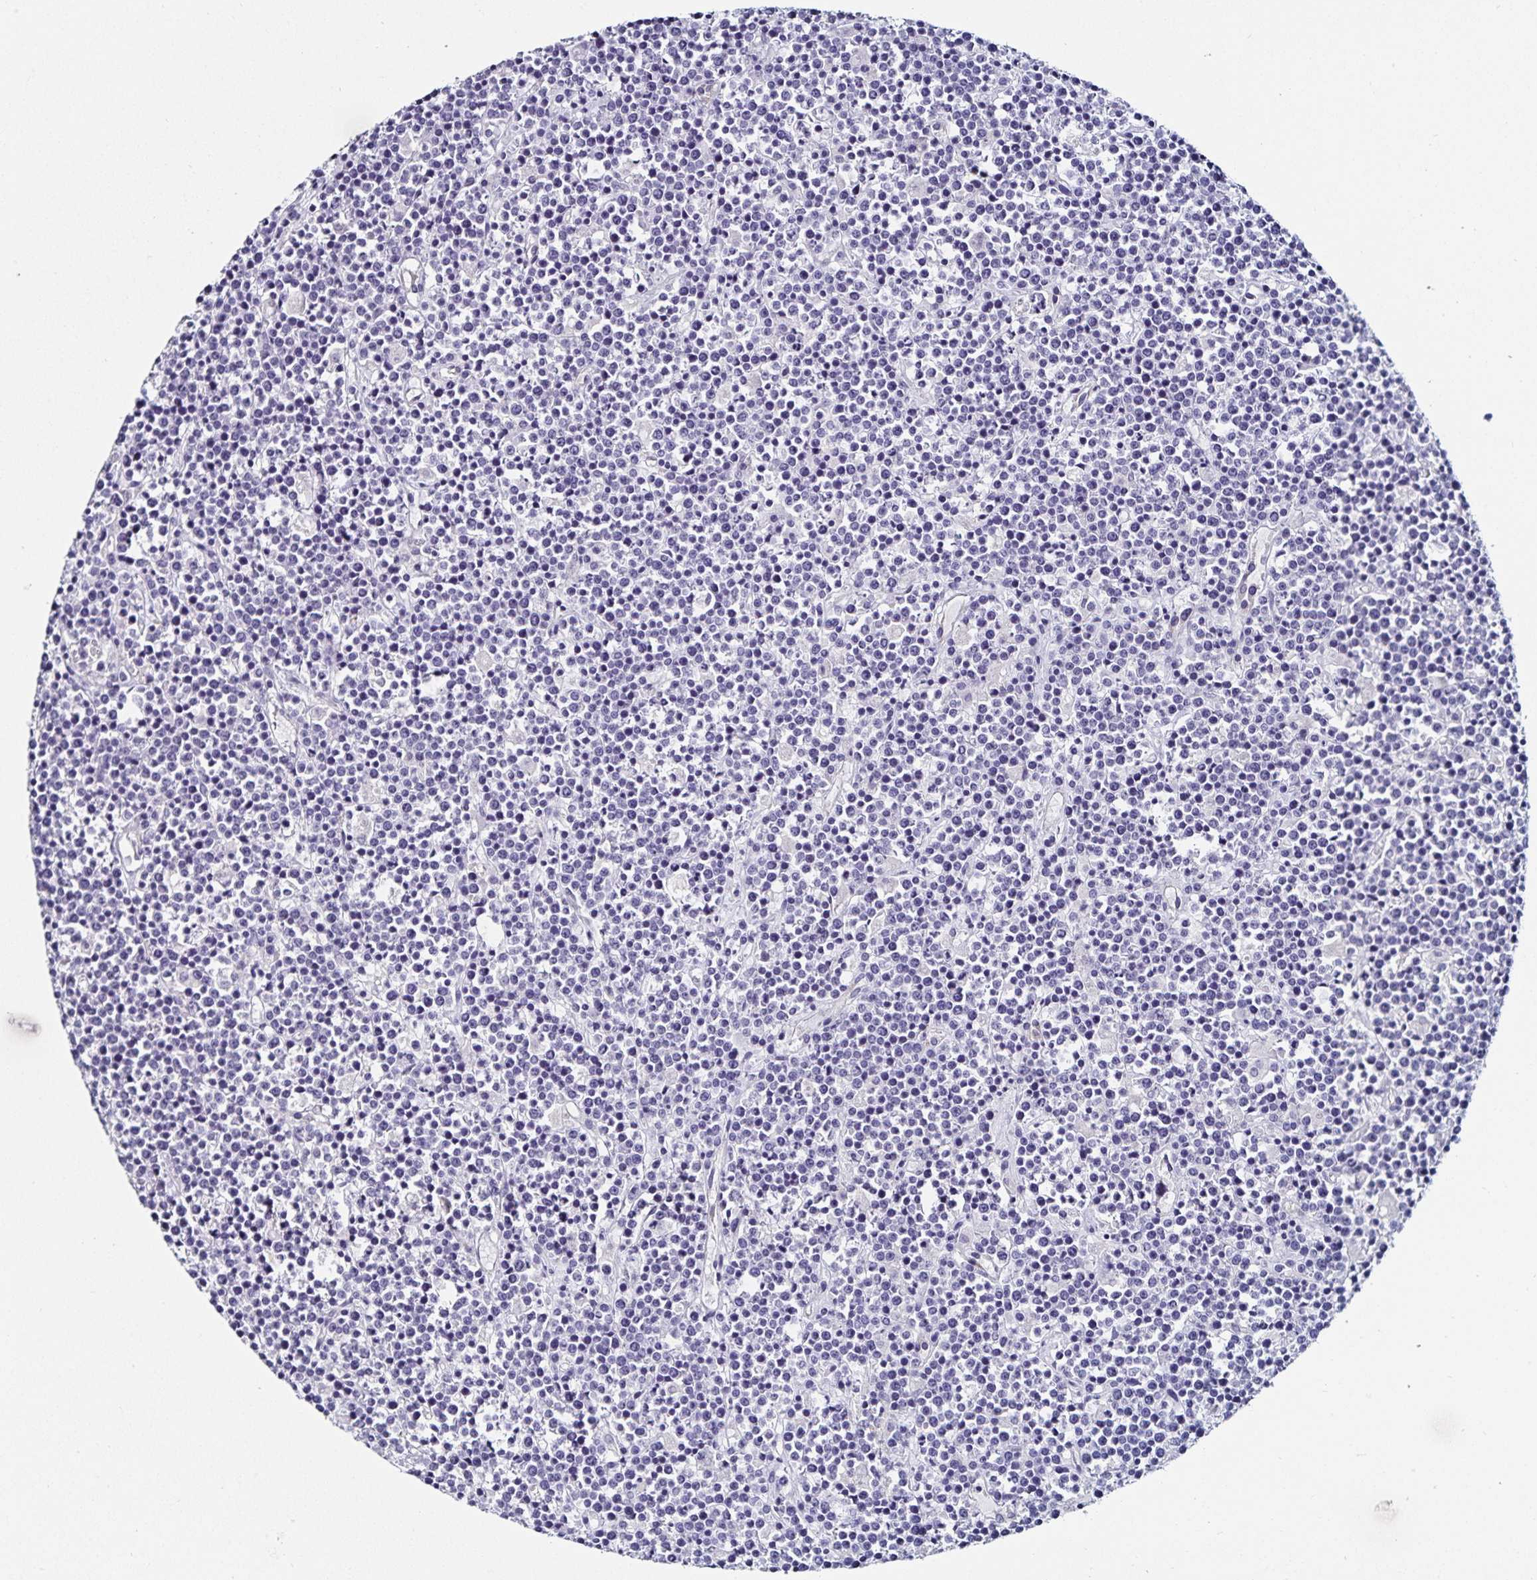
{"staining": {"intensity": "negative", "quantity": "none", "location": "none"}, "tissue": "lymphoma", "cell_type": "Tumor cells", "image_type": "cancer", "snomed": [{"axis": "morphology", "description": "Malignant lymphoma, non-Hodgkin's type, High grade"}, {"axis": "topography", "description": "Ovary"}], "caption": "Image shows no significant protein staining in tumor cells of malignant lymphoma, non-Hodgkin's type (high-grade).", "gene": "TSPAN7", "patient": {"sex": "female", "age": 56}}